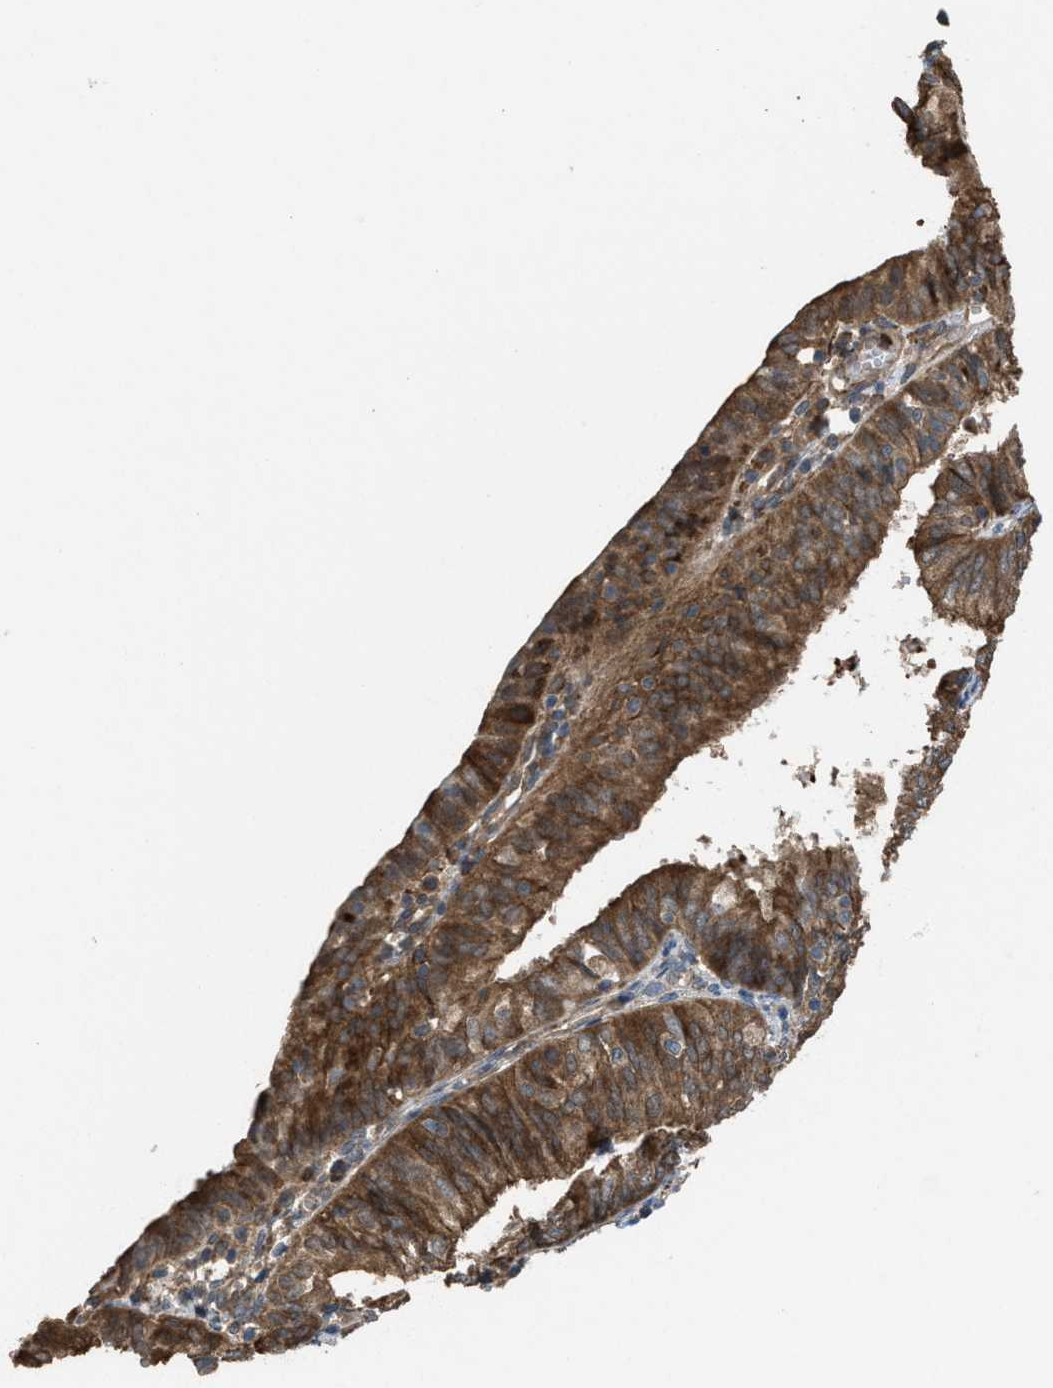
{"staining": {"intensity": "strong", "quantity": ">75%", "location": "cytoplasmic/membranous"}, "tissue": "endometrial cancer", "cell_type": "Tumor cells", "image_type": "cancer", "snomed": [{"axis": "morphology", "description": "Adenocarcinoma, NOS"}, {"axis": "topography", "description": "Endometrium"}], "caption": "The micrograph demonstrates immunohistochemical staining of endometrial cancer (adenocarcinoma). There is strong cytoplasmic/membranous expression is appreciated in about >75% of tumor cells.", "gene": "PLAA", "patient": {"sex": "female", "age": 58}}